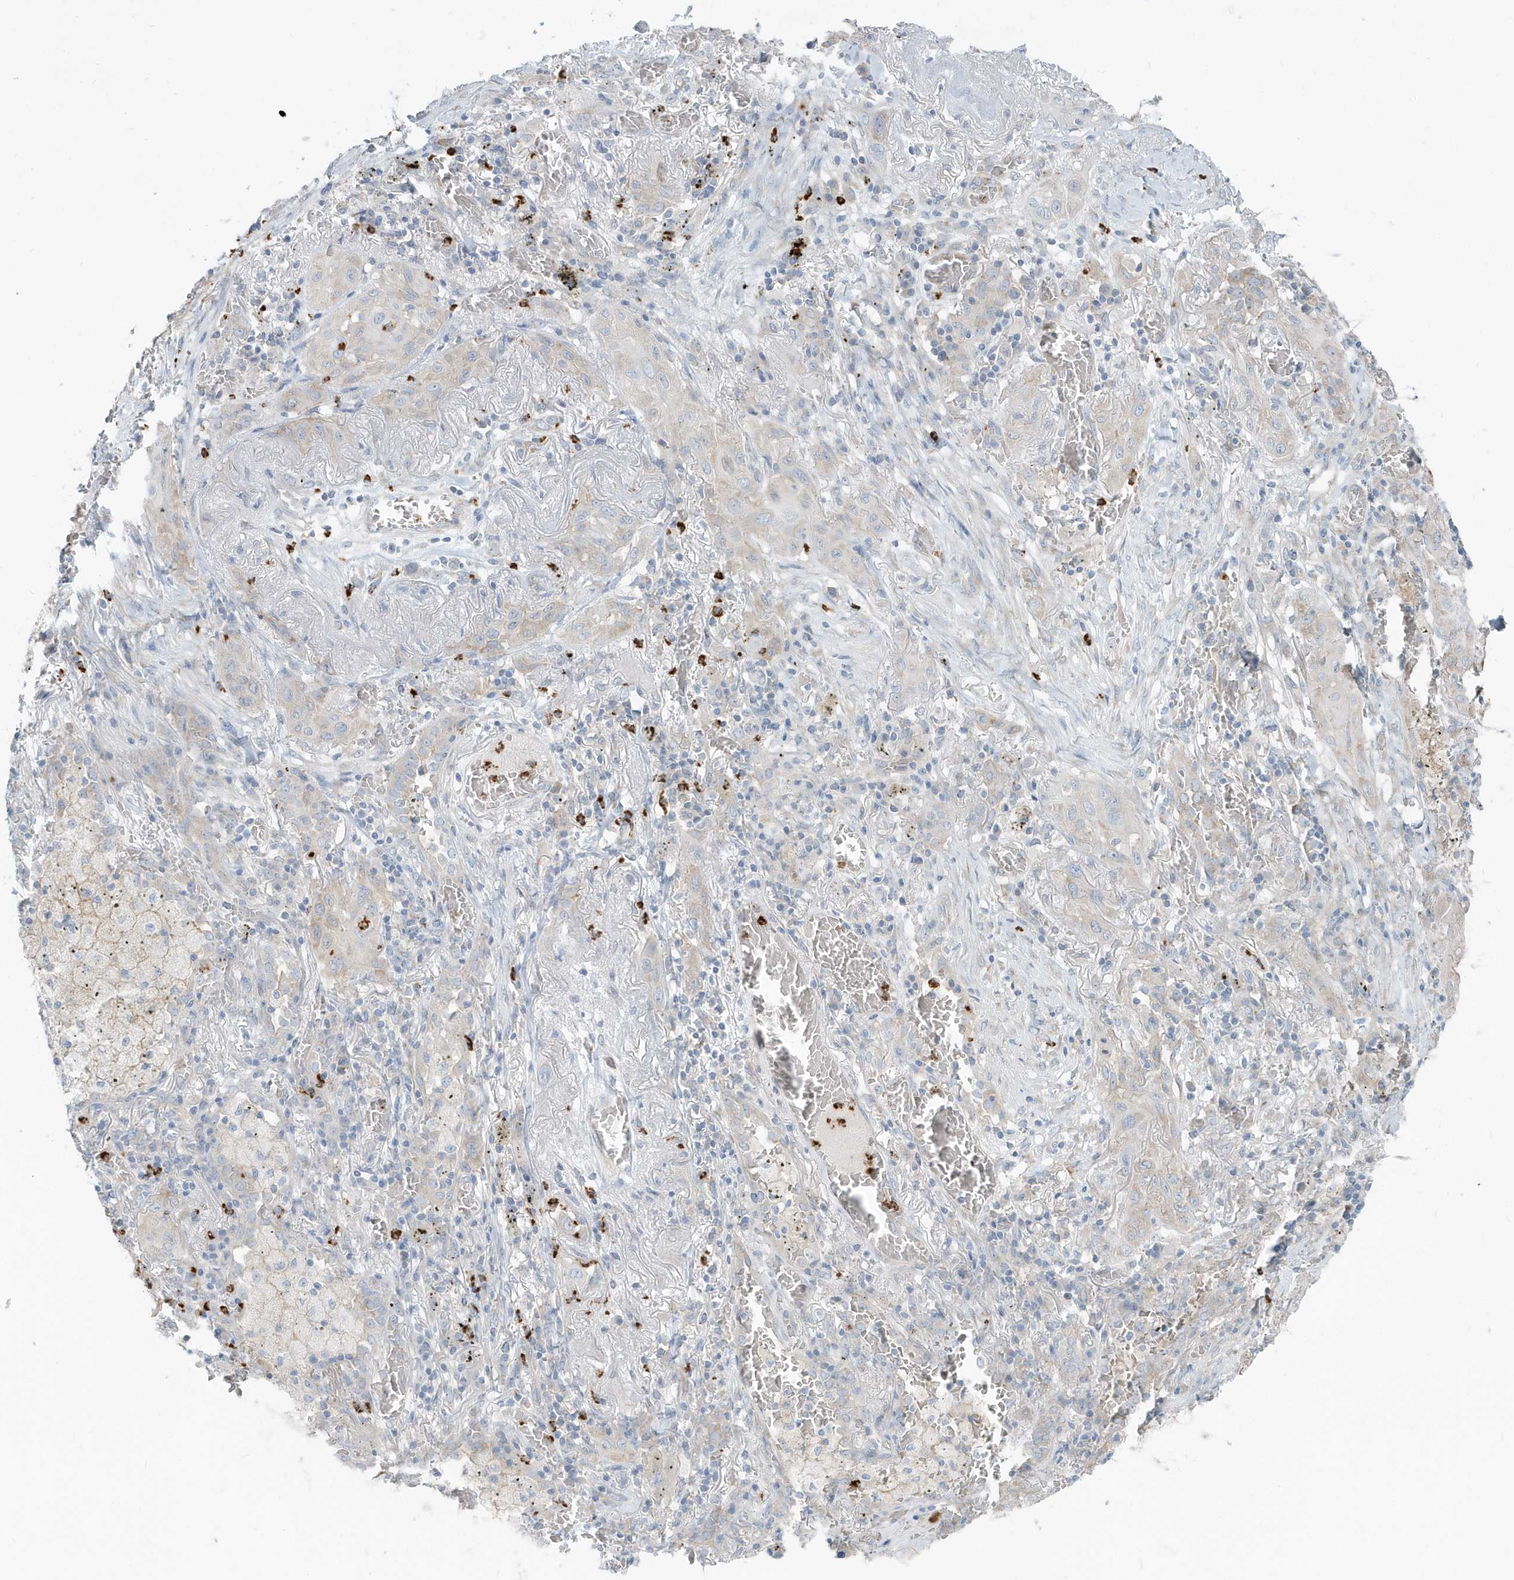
{"staining": {"intensity": "negative", "quantity": "none", "location": "none"}, "tissue": "lung cancer", "cell_type": "Tumor cells", "image_type": "cancer", "snomed": [{"axis": "morphology", "description": "Squamous cell carcinoma, NOS"}, {"axis": "topography", "description": "Lung"}], "caption": "Squamous cell carcinoma (lung) was stained to show a protein in brown. There is no significant positivity in tumor cells.", "gene": "CCNJ", "patient": {"sex": "female", "age": 47}}